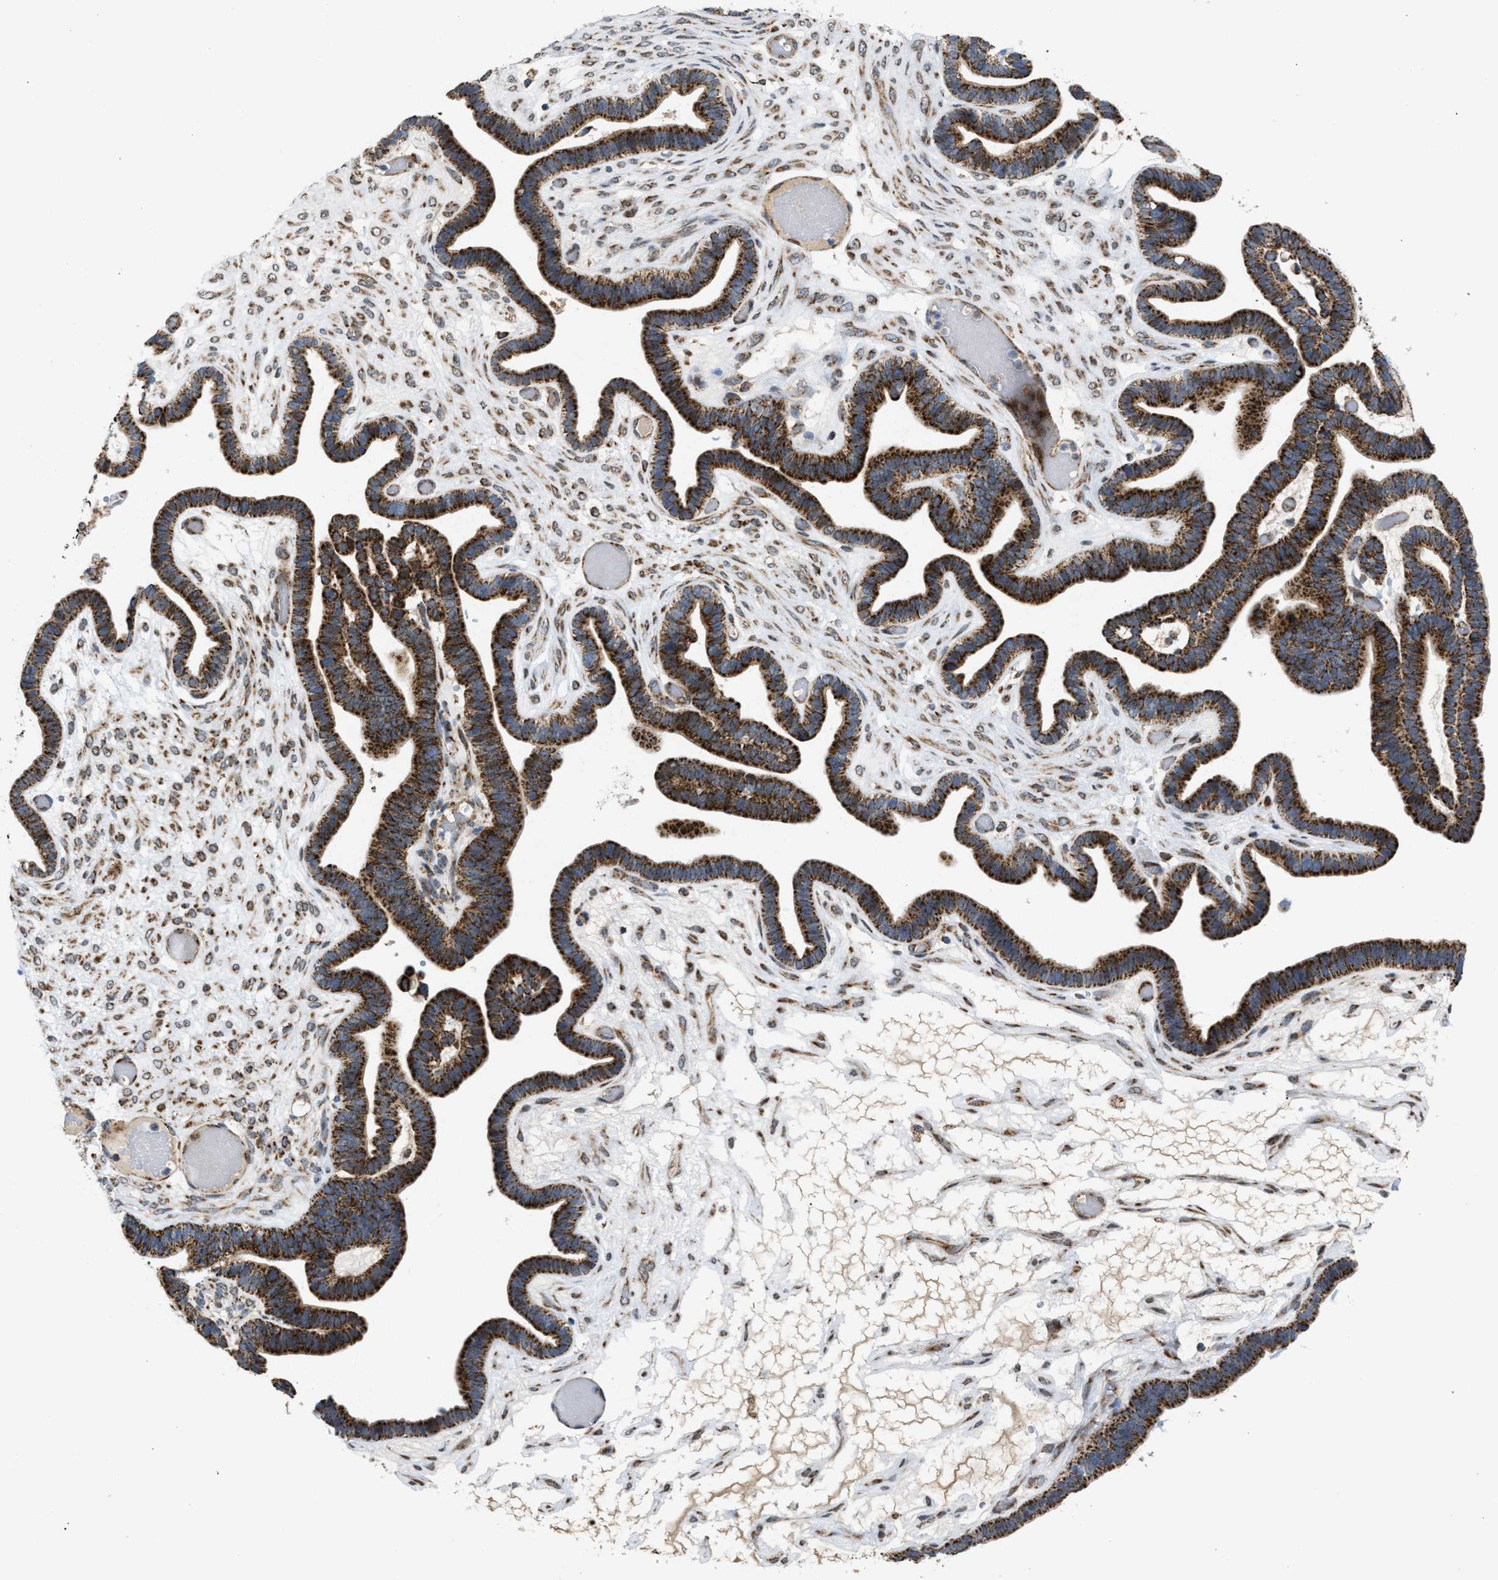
{"staining": {"intensity": "strong", "quantity": ">75%", "location": "cytoplasmic/membranous"}, "tissue": "ovarian cancer", "cell_type": "Tumor cells", "image_type": "cancer", "snomed": [{"axis": "morphology", "description": "Cystadenocarcinoma, serous, NOS"}, {"axis": "topography", "description": "Ovary"}], "caption": "This is an image of immunohistochemistry staining of ovarian serous cystadenocarcinoma, which shows strong expression in the cytoplasmic/membranous of tumor cells.", "gene": "TACO1", "patient": {"sex": "female", "age": 56}}